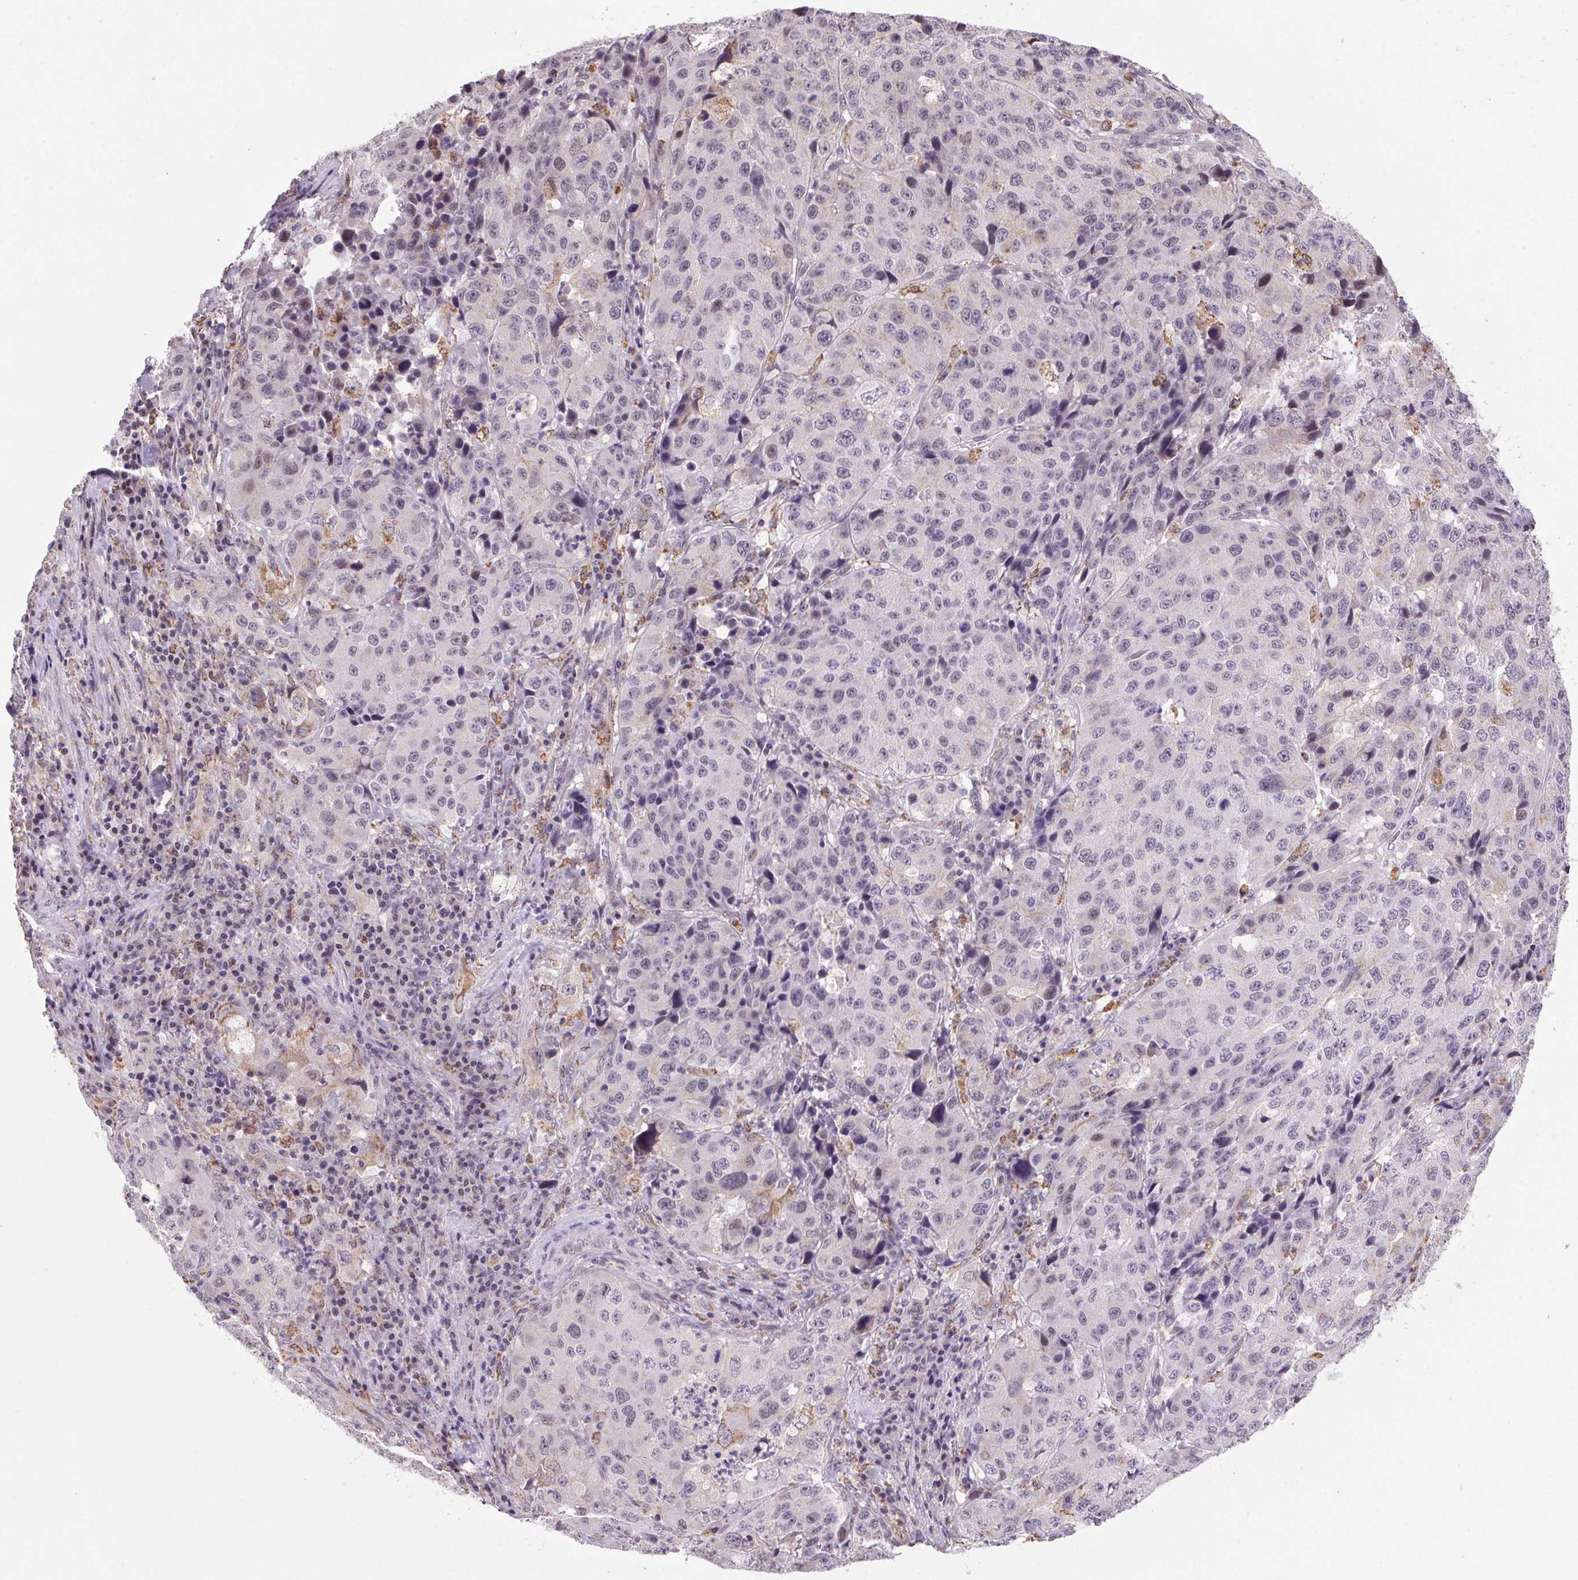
{"staining": {"intensity": "negative", "quantity": "none", "location": "none"}, "tissue": "stomach cancer", "cell_type": "Tumor cells", "image_type": "cancer", "snomed": [{"axis": "morphology", "description": "Adenocarcinoma, NOS"}, {"axis": "topography", "description": "Stomach"}], "caption": "The IHC micrograph has no significant positivity in tumor cells of adenocarcinoma (stomach) tissue.", "gene": "AKR1E2", "patient": {"sex": "male", "age": 71}}